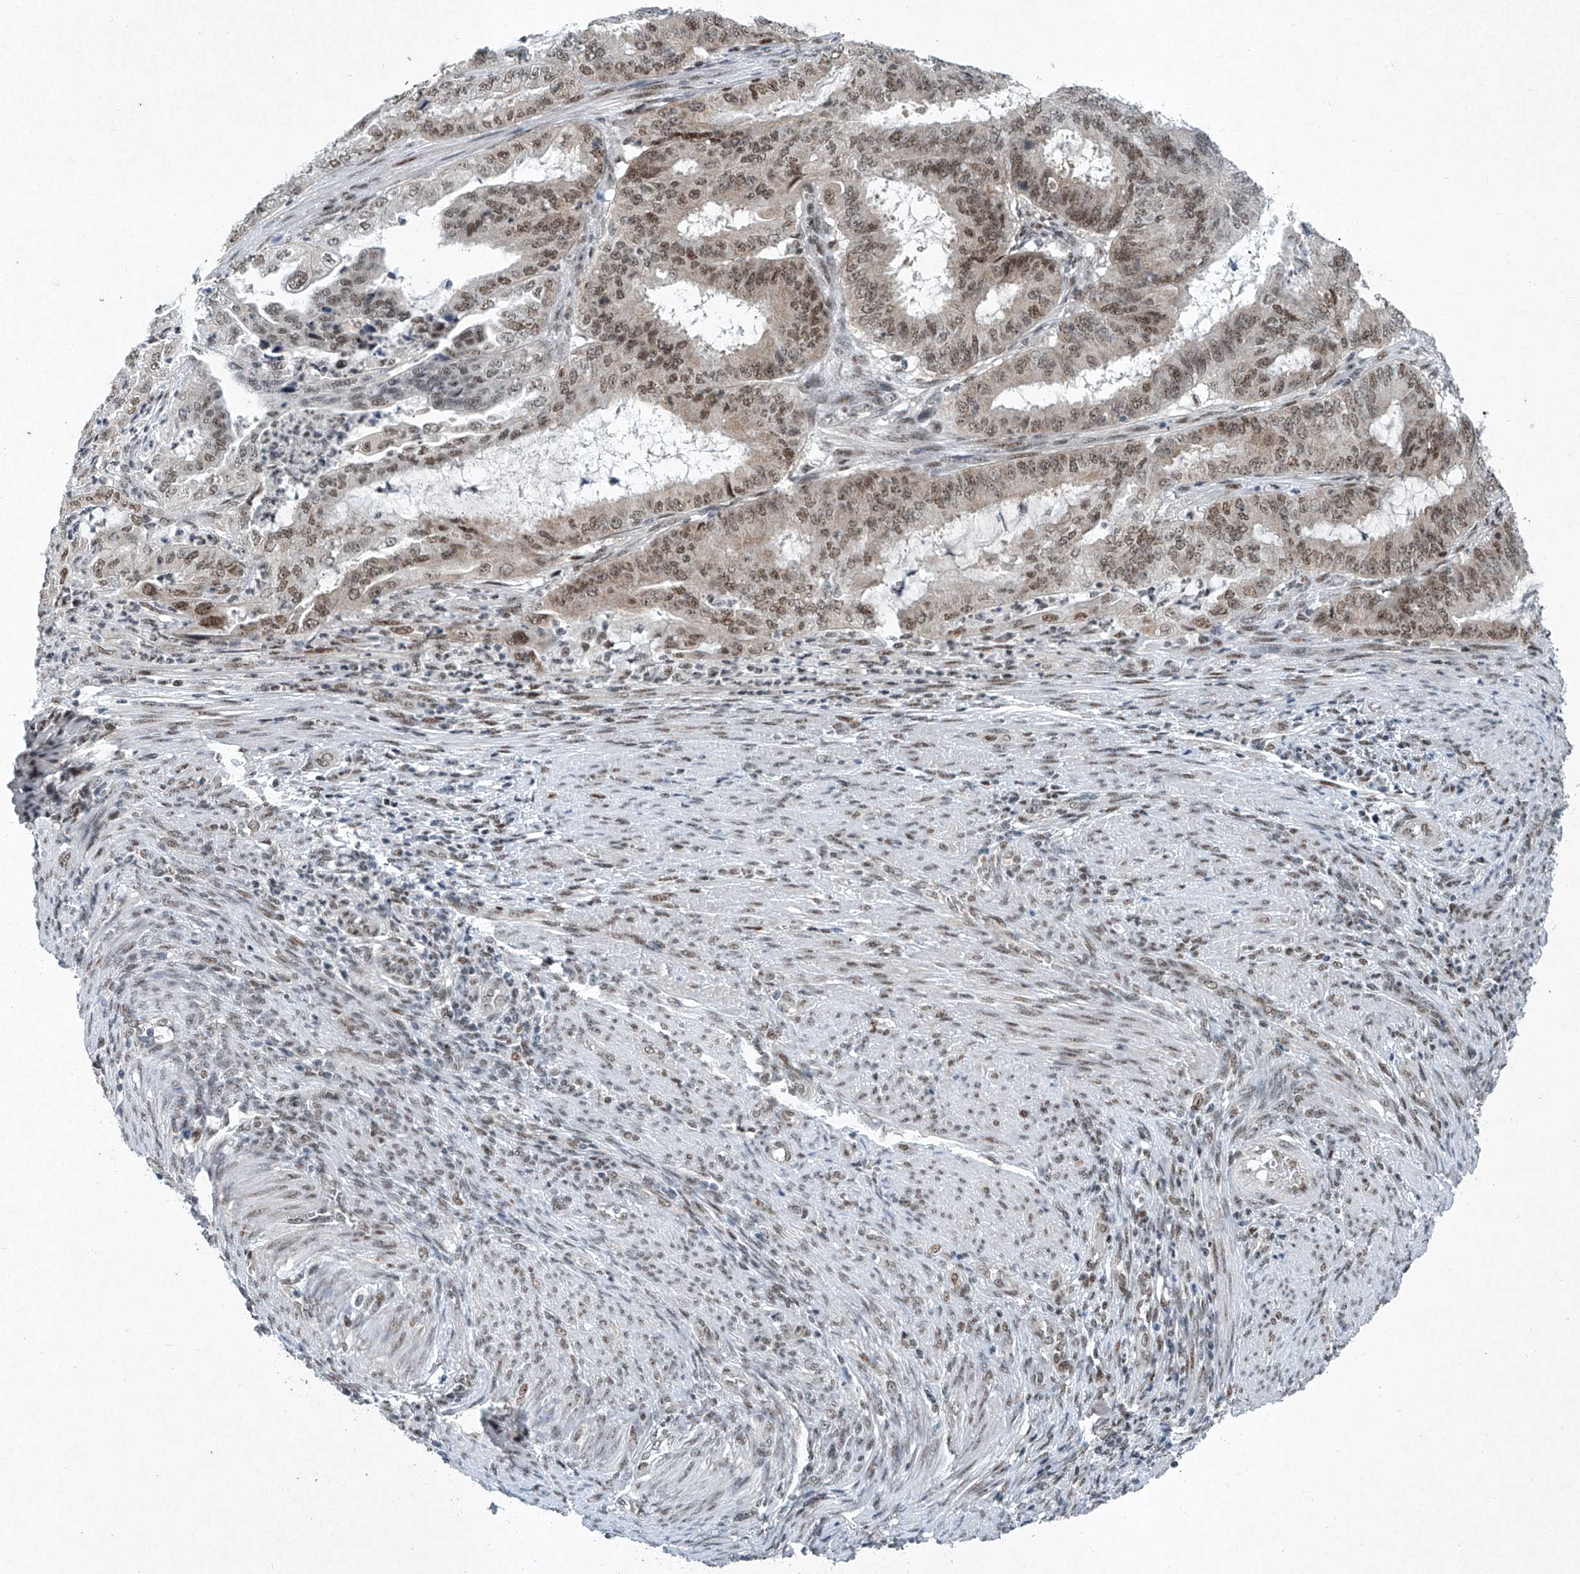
{"staining": {"intensity": "weak", "quantity": ">75%", "location": "nuclear"}, "tissue": "endometrial cancer", "cell_type": "Tumor cells", "image_type": "cancer", "snomed": [{"axis": "morphology", "description": "Adenocarcinoma, NOS"}, {"axis": "topography", "description": "Endometrium"}], "caption": "Immunohistochemical staining of endometrial cancer exhibits weak nuclear protein staining in about >75% of tumor cells. Nuclei are stained in blue.", "gene": "TFDP1", "patient": {"sex": "female", "age": 51}}